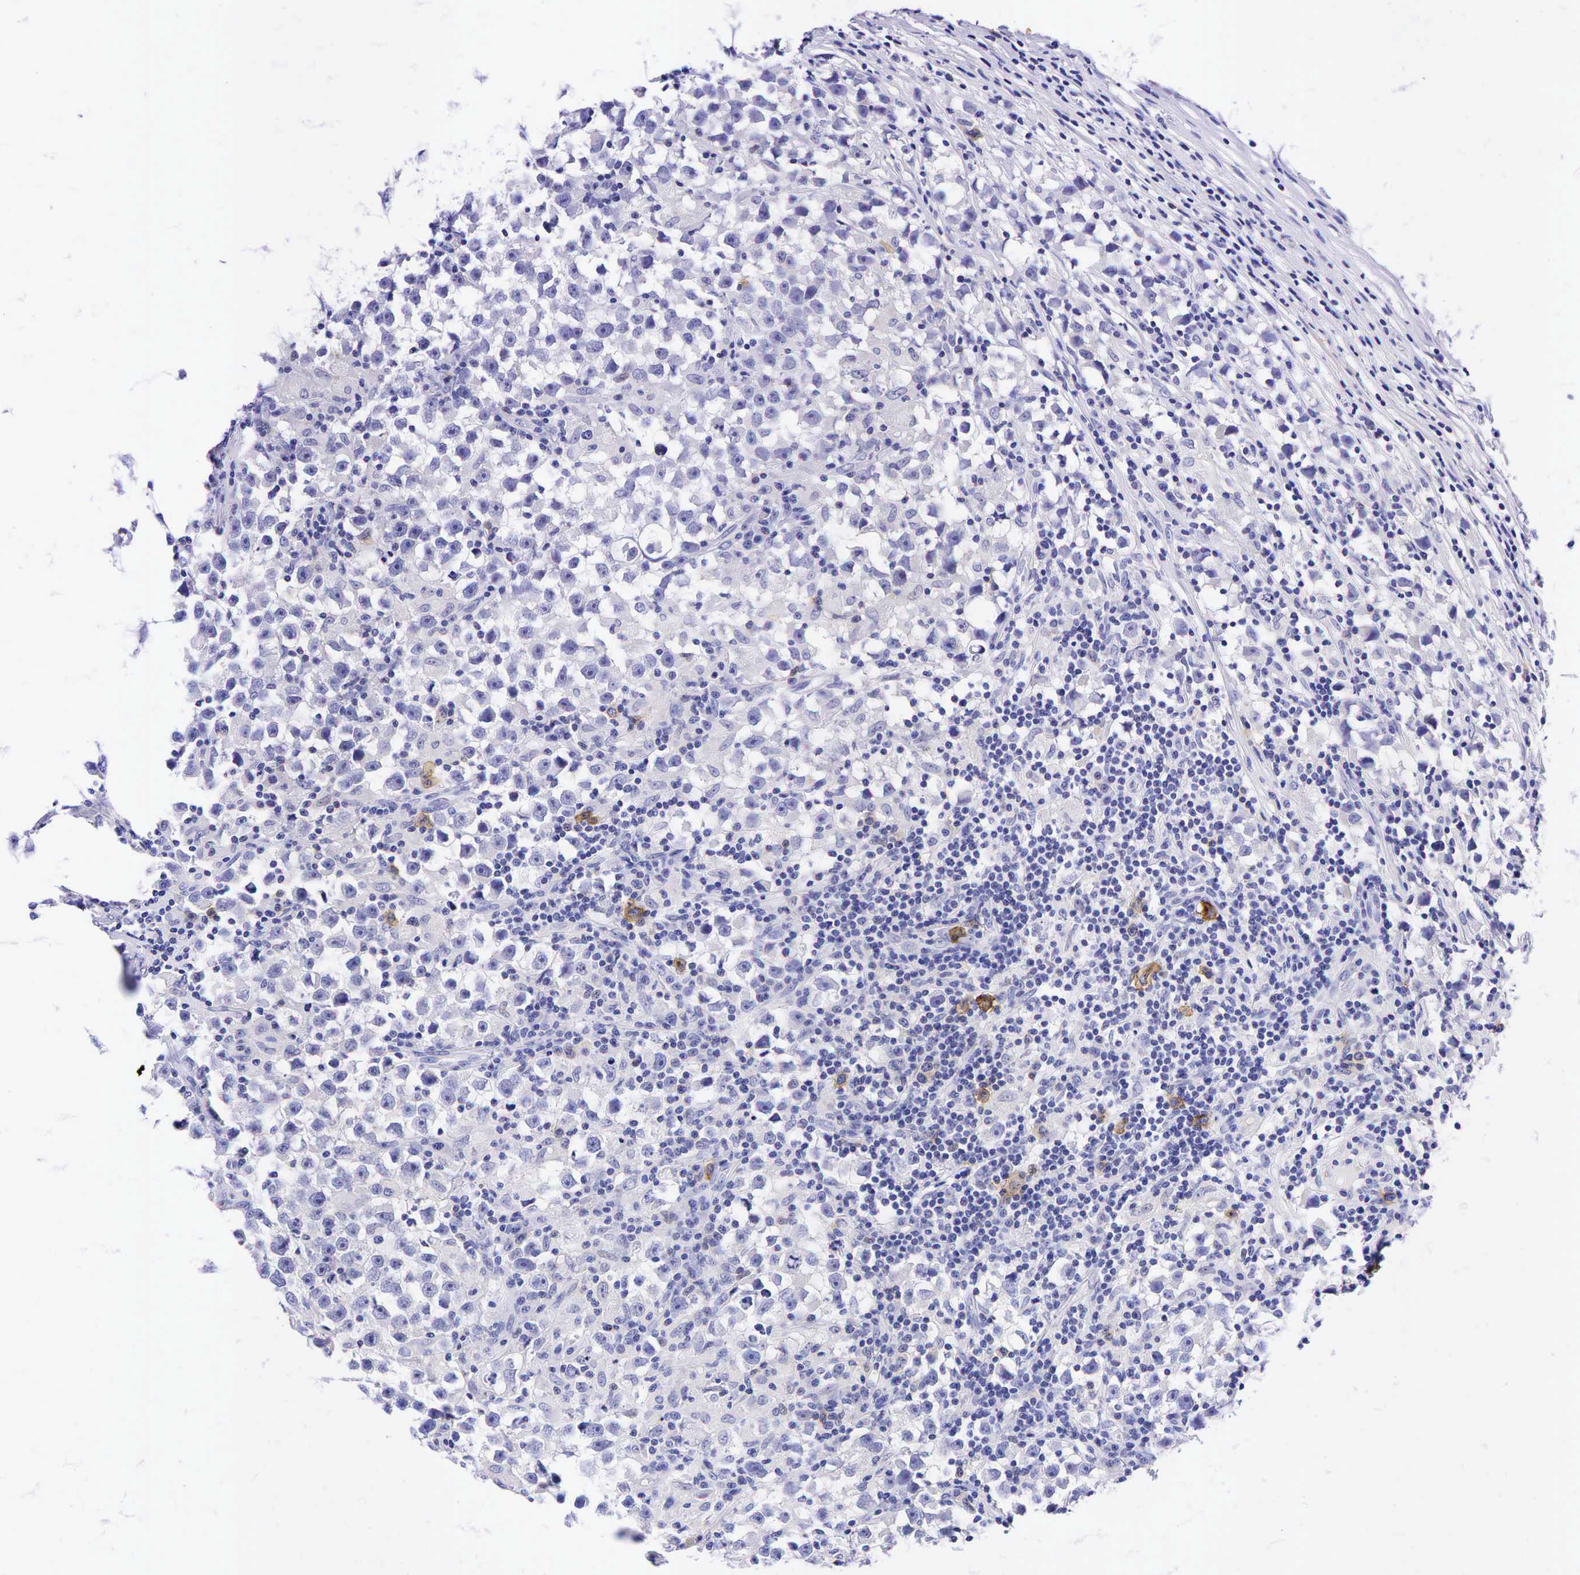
{"staining": {"intensity": "negative", "quantity": "none", "location": "none"}, "tissue": "testis cancer", "cell_type": "Tumor cells", "image_type": "cancer", "snomed": [{"axis": "morphology", "description": "Seminoma, NOS"}, {"axis": "topography", "description": "Testis"}], "caption": "A photomicrograph of testis seminoma stained for a protein demonstrates no brown staining in tumor cells.", "gene": "TNFRSF8", "patient": {"sex": "male", "age": 33}}